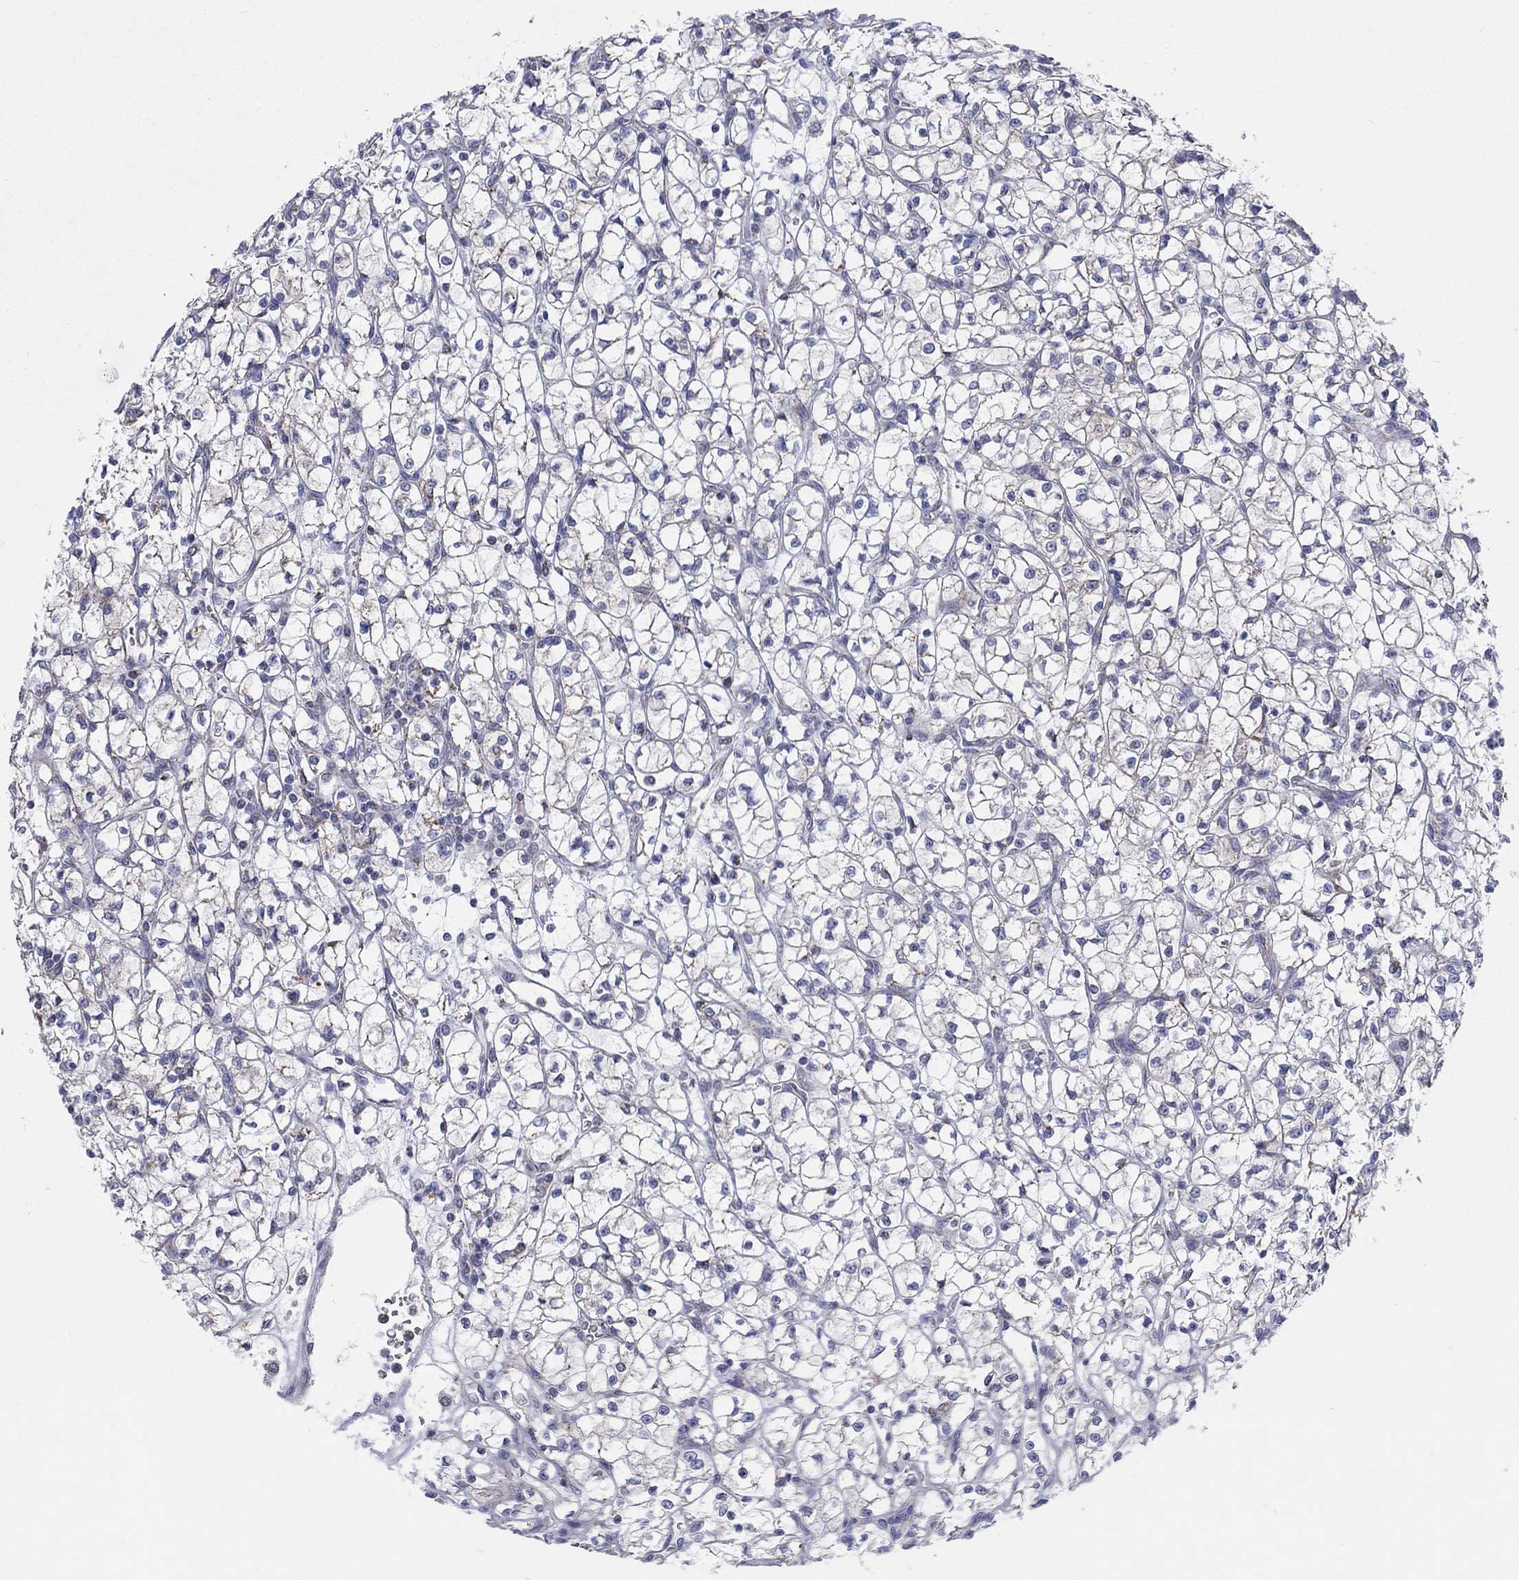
{"staining": {"intensity": "moderate", "quantity": "25%-75%", "location": "cytoplasmic/membranous"}, "tissue": "renal cancer", "cell_type": "Tumor cells", "image_type": "cancer", "snomed": [{"axis": "morphology", "description": "Adenocarcinoma, NOS"}, {"axis": "topography", "description": "Kidney"}], "caption": "Immunohistochemistry (IHC) staining of adenocarcinoma (renal), which exhibits medium levels of moderate cytoplasmic/membranous staining in about 25%-75% of tumor cells indicating moderate cytoplasmic/membranous protein expression. The staining was performed using DAB (3,3'-diaminobenzidine) (brown) for protein detection and nuclei were counterstained in hematoxylin (blue).", "gene": "KISS1R", "patient": {"sex": "female", "age": 64}}